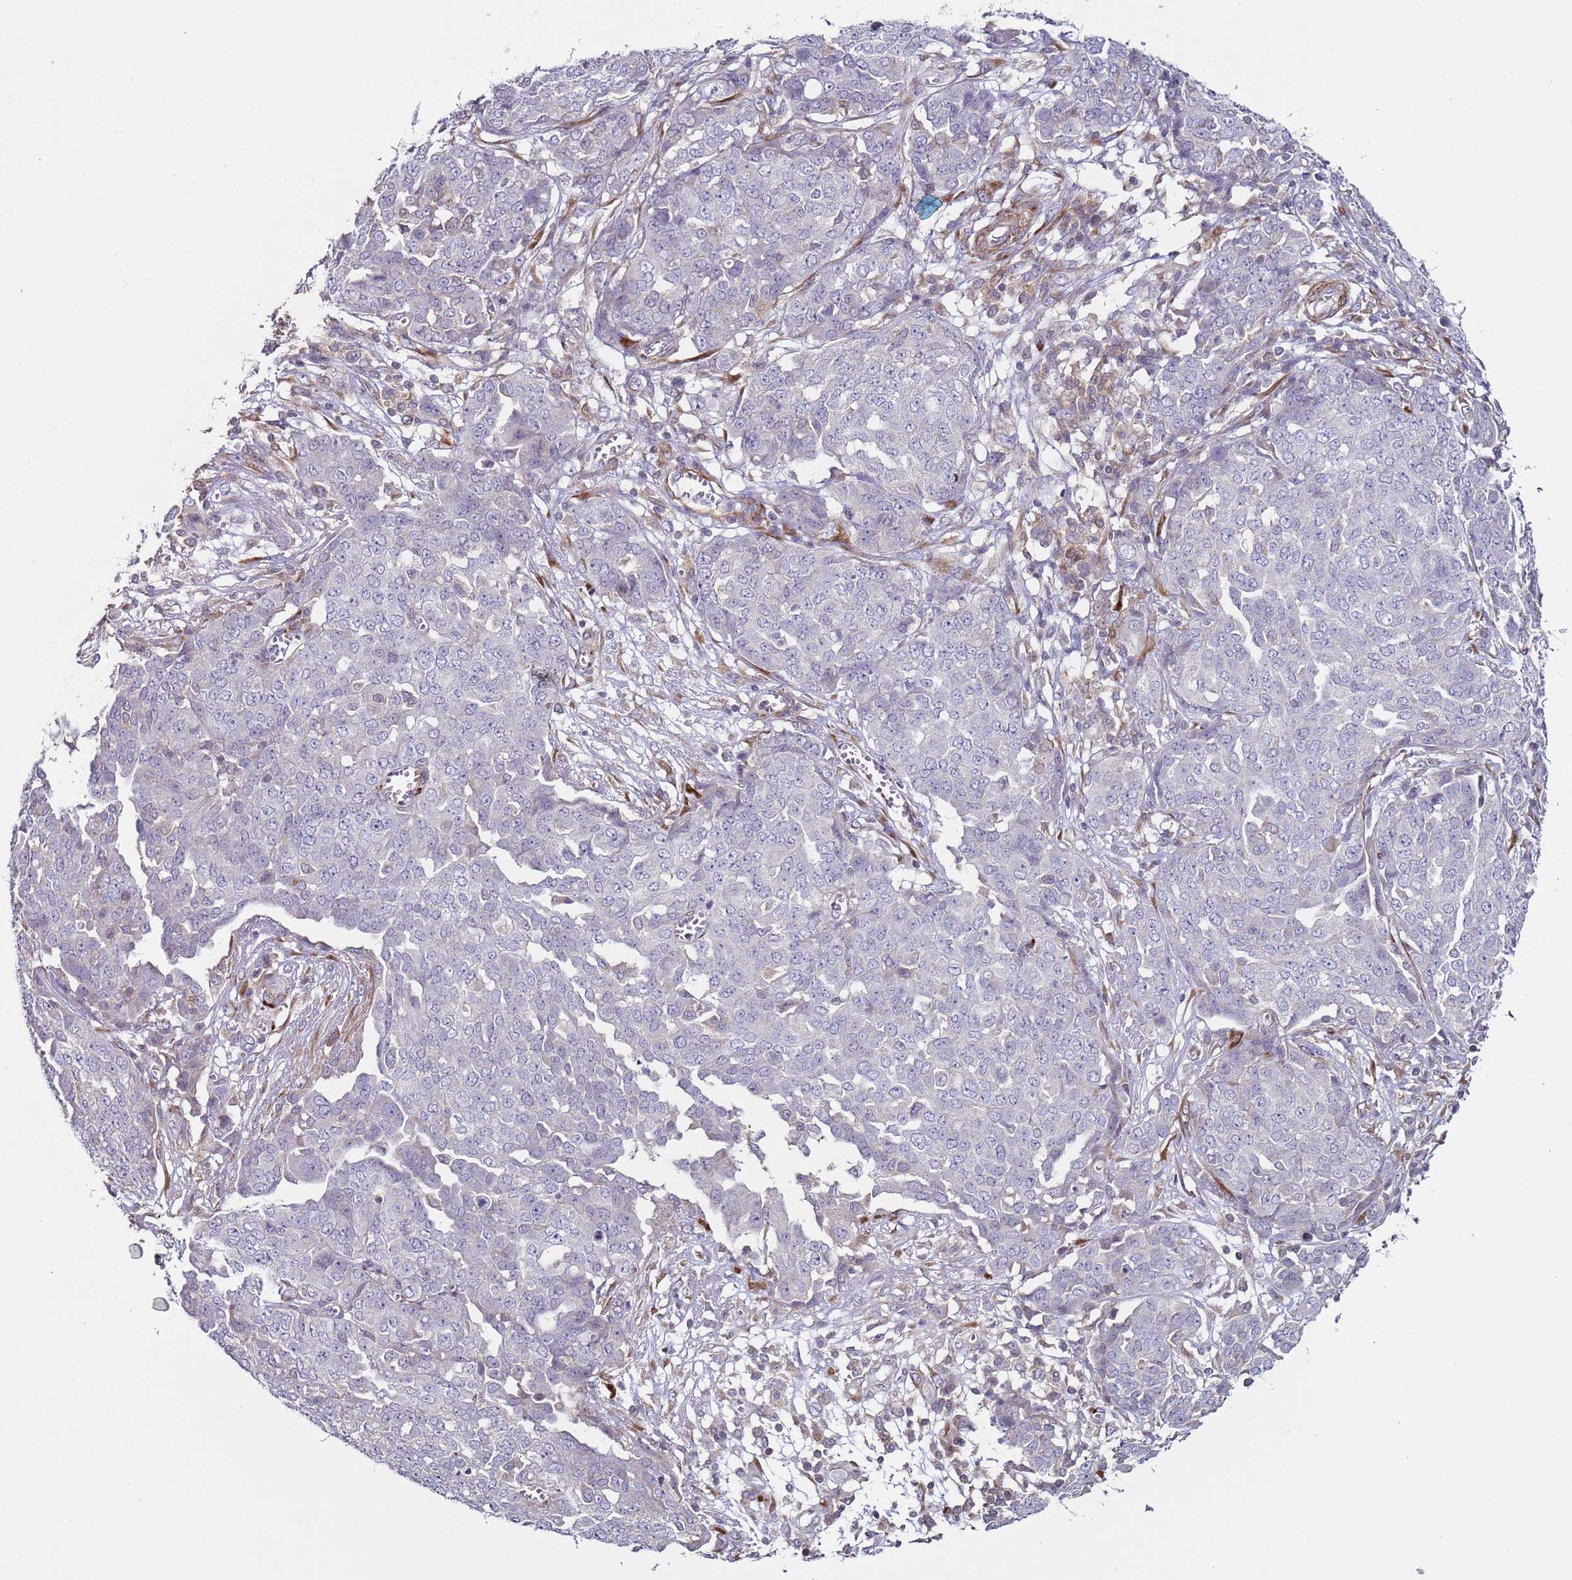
{"staining": {"intensity": "negative", "quantity": "none", "location": "none"}, "tissue": "ovarian cancer", "cell_type": "Tumor cells", "image_type": "cancer", "snomed": [{"axis": "morphology", "description": "Cystadenocarcinoma, serous, NOS"}, {"axis": "topography", "description": "Soft tissue"}, {"axis": "topography", "description": "Ovary"}], "caption": "Protein analysis of ovarian serous cystadenocarcinoma demonstrates no significant staining in tumor cells. Brightfield microscopy of IHC stained with DAB (brown) and hematoxylin (blue), captured at high magnification.", "gene": "SNAPC4", "patient": {"sex": "female", "age": 57}}